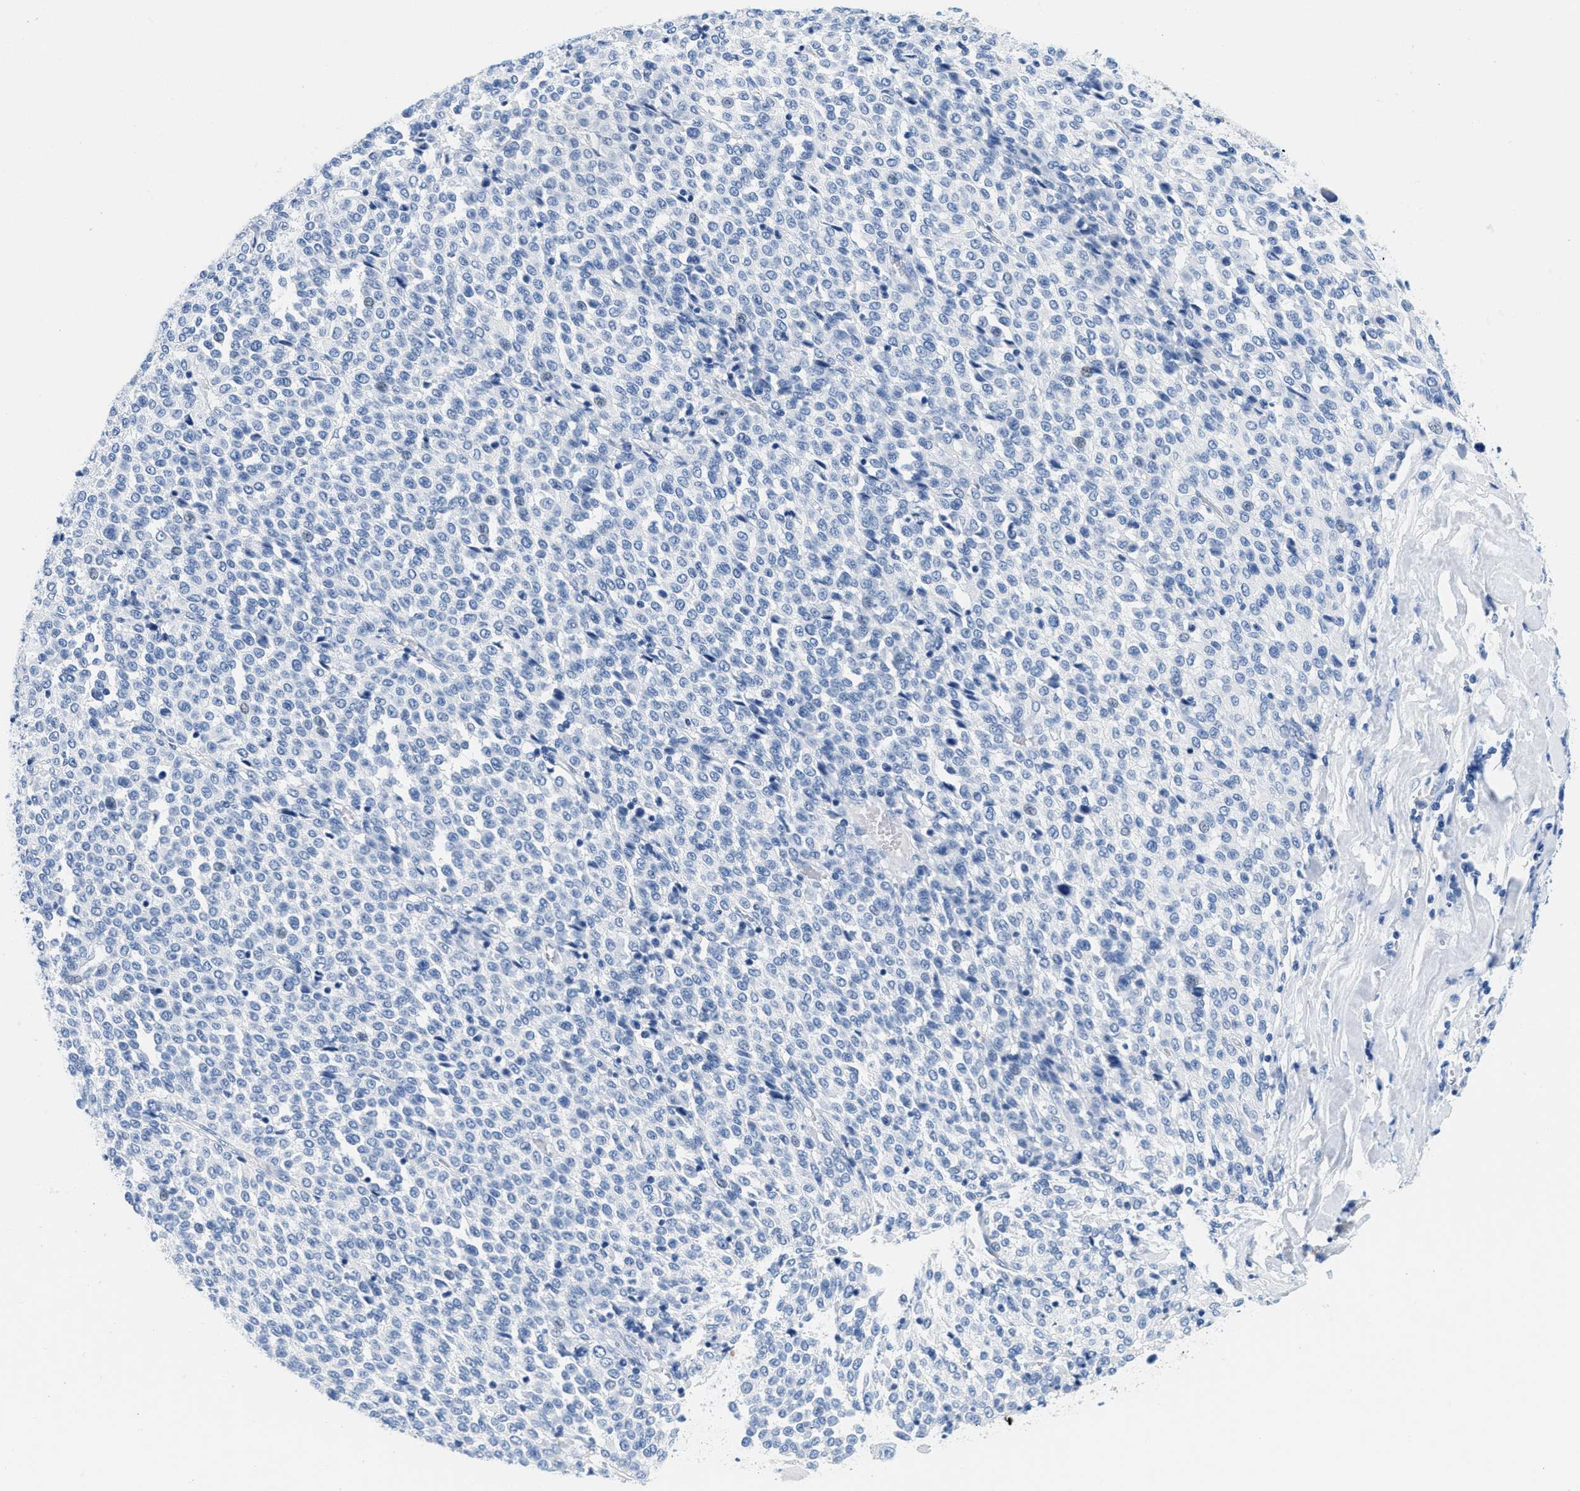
{"staining": {"intensity": "negative", "quantity": "none", "location": "none"}, "tissue": "melanoma", "cell_type": "Tumor cells", "image_type": "cancer", "snomed": [{"axis": "morphology", "description": "Malignant melanoma, Metastatic site"}, {"axis": "topography", "description": "Pancreas"}], "caption": "High power microscopy image of an immunohistochemistry histopathology image of melanoma, revealing no significant positivity in tumor cells. Brightfield microscopy of IHC stained with DAB (3,3'-diaminobenzidine) (brown) and hematoxylin (blue), captured at high magnification.", "gene": "GSN", "patient": {"sex": "female", "age": 30}}